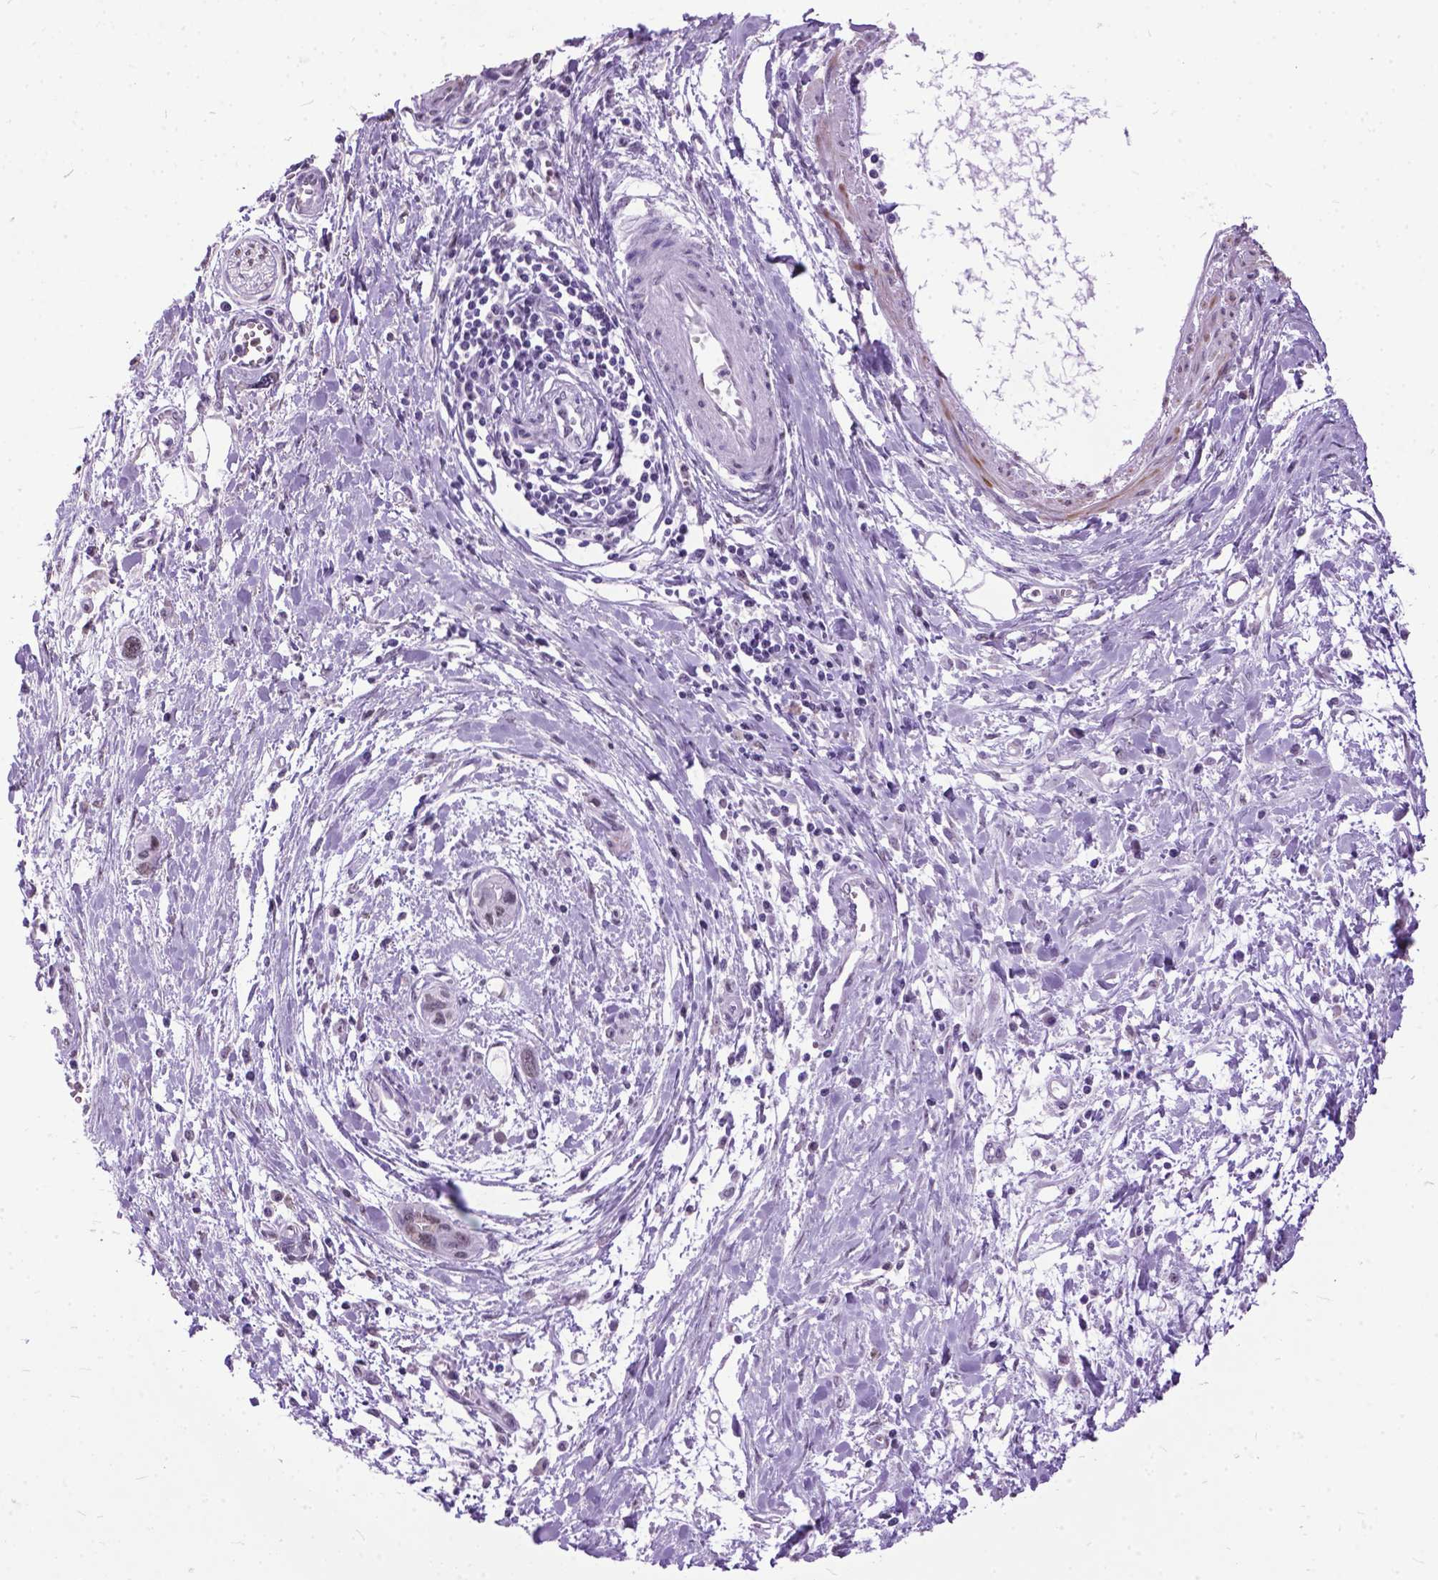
{"staining": {"intensity": "negative", "quantity": "none", "location": "none"}, "tissue": "pancreatic cancer", "cell_type": "Tumor cells", "image_type": "cancer", "snomed": [{"axis": "morphology", "description": "Adenocarcinoma, NOS"}, {"axis": "topography", "description": "Pancreas"}], "caption": "There is no significant expression in tumor cells of pancreatic cancer.", "gene": "MARCHF10", "patient": {"sex": "male", "age": 60}}